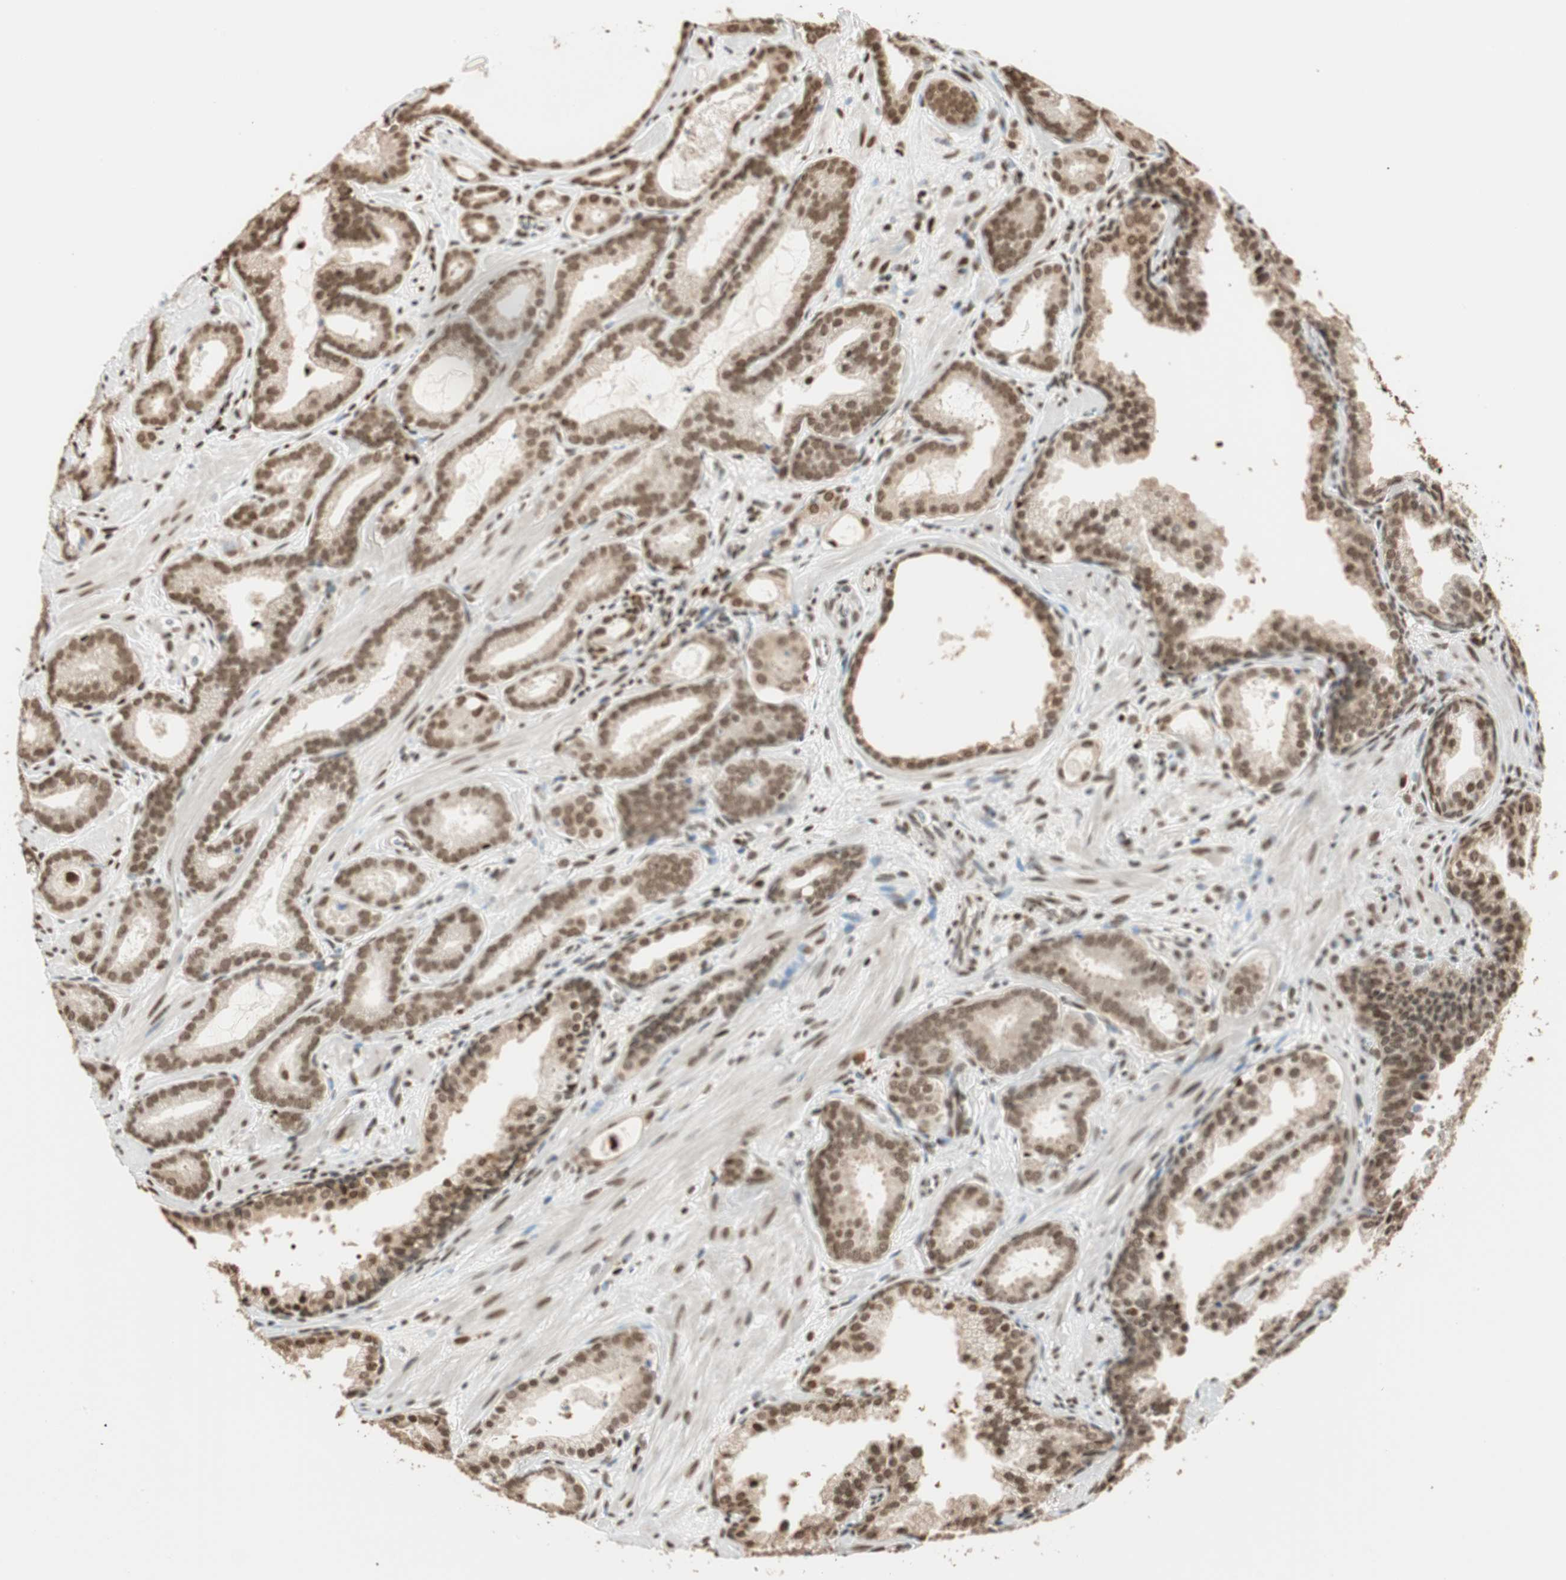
{"staining": {"intensity": "moderate", "quantity": ">75%", "location": "nuclear"}, "tissue": "prostate cancer", "cell_type": "Tumor cells", "image_type": "cancer", "snomed": [{"axis": "morphology", "description": "Adenocarcinoma, Low grade"}, {"axis": "topography", "description": "Prostate"}], "caption": "Immunohistochemistry image of adenocarcinoma (low-grade) (prostate) stained for a protein (brown), which reveals medium levels of moderate nuclear positivity in approximately >75% of tumor cells.", "gene": "FANCG", "patient": {"sex": "male", "age": 57}}